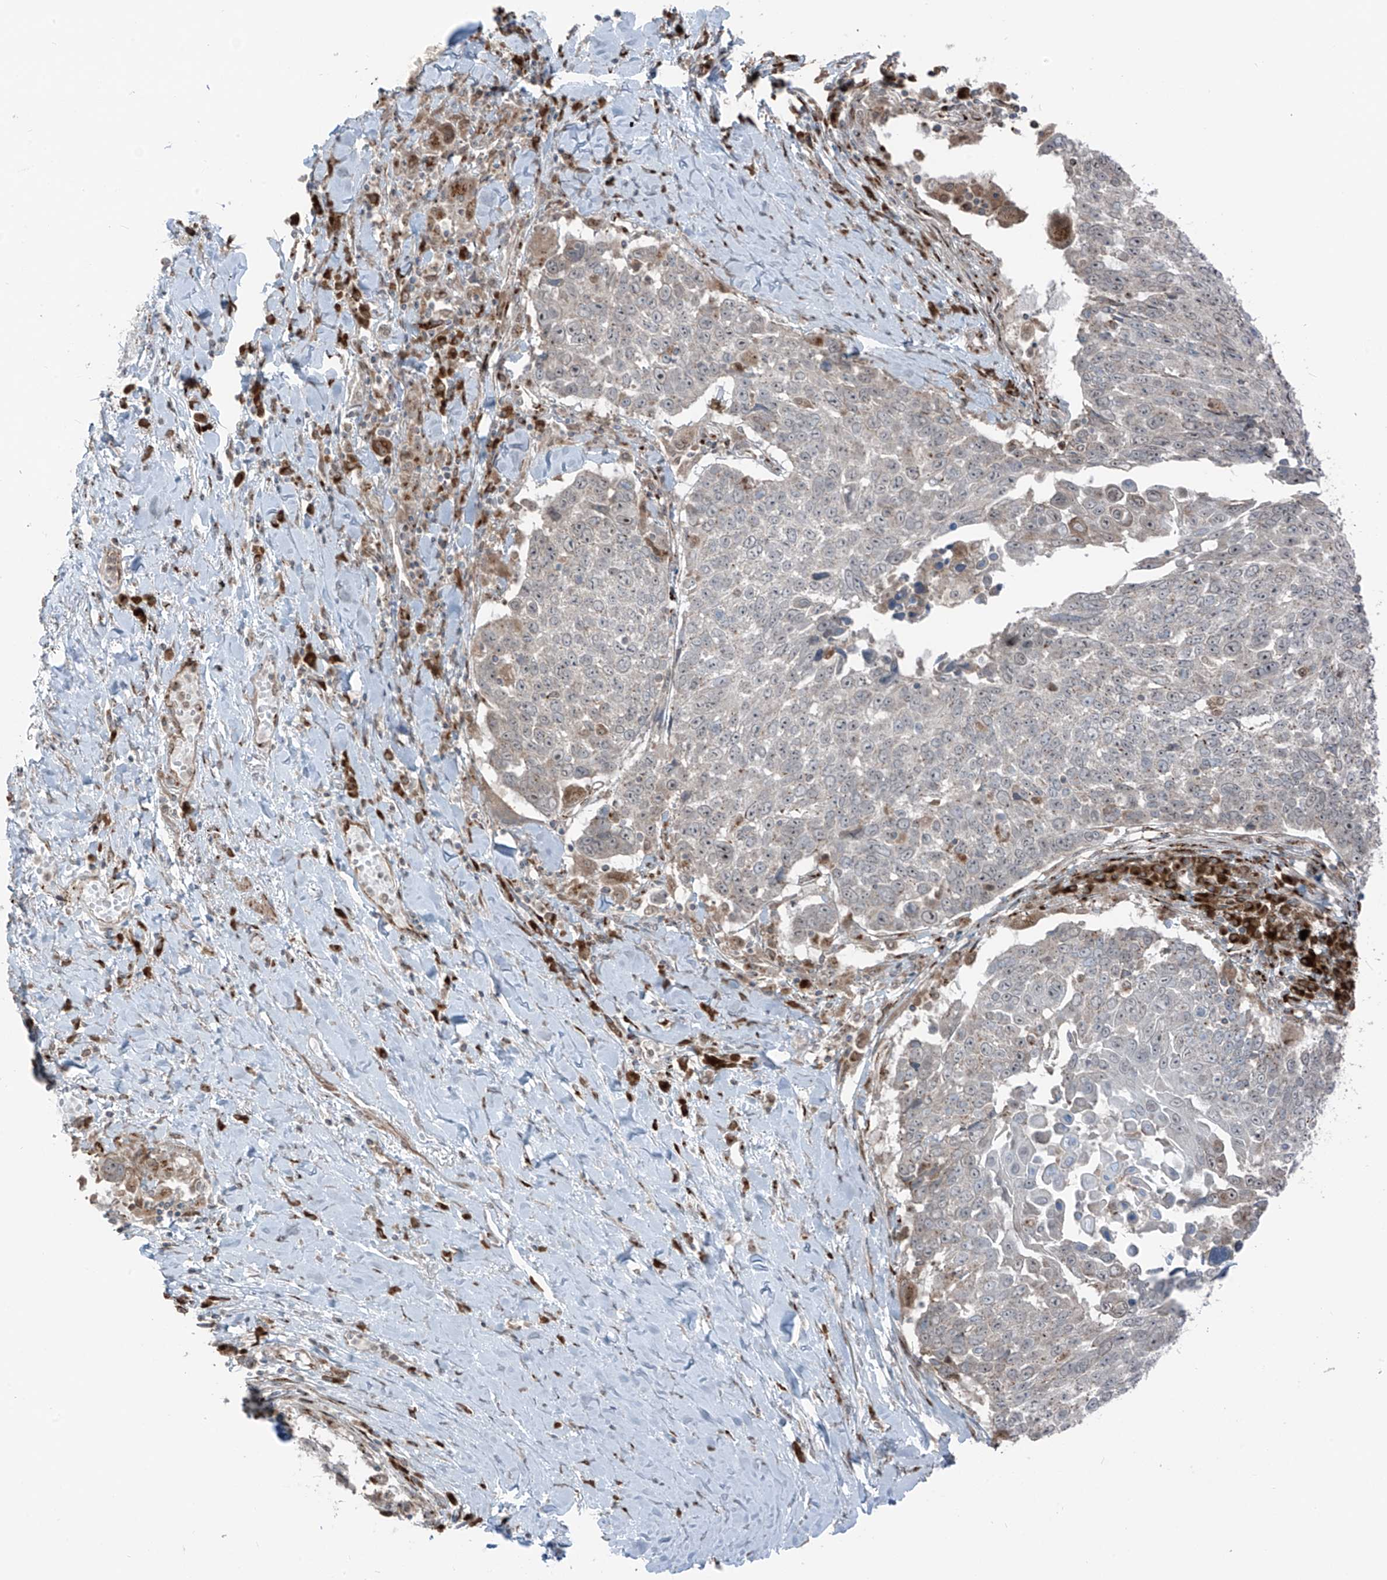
{"staining": {"intensity": "negative", "quantity": "none", "location": "none"}, "tissue": "lung cancer", "cell_type": "Tumor cells", "image_type": "cancer", "snomed": [{"axis": "morphology", "description": "Squamous cell carcinoma, NOS"}, {"axis": "topography", "description": "Lung"}], "caption": "This photomicrograph is of lung cancer stained with immunohistochemistry (IHC) to label a protein in brown with the nuclei are counter-stained blue. There is no positivity in tumor cells. Nuclei are stained in blue.", "gene": "ERLEC1", "patient": {"sex": "male", "age": 66}}